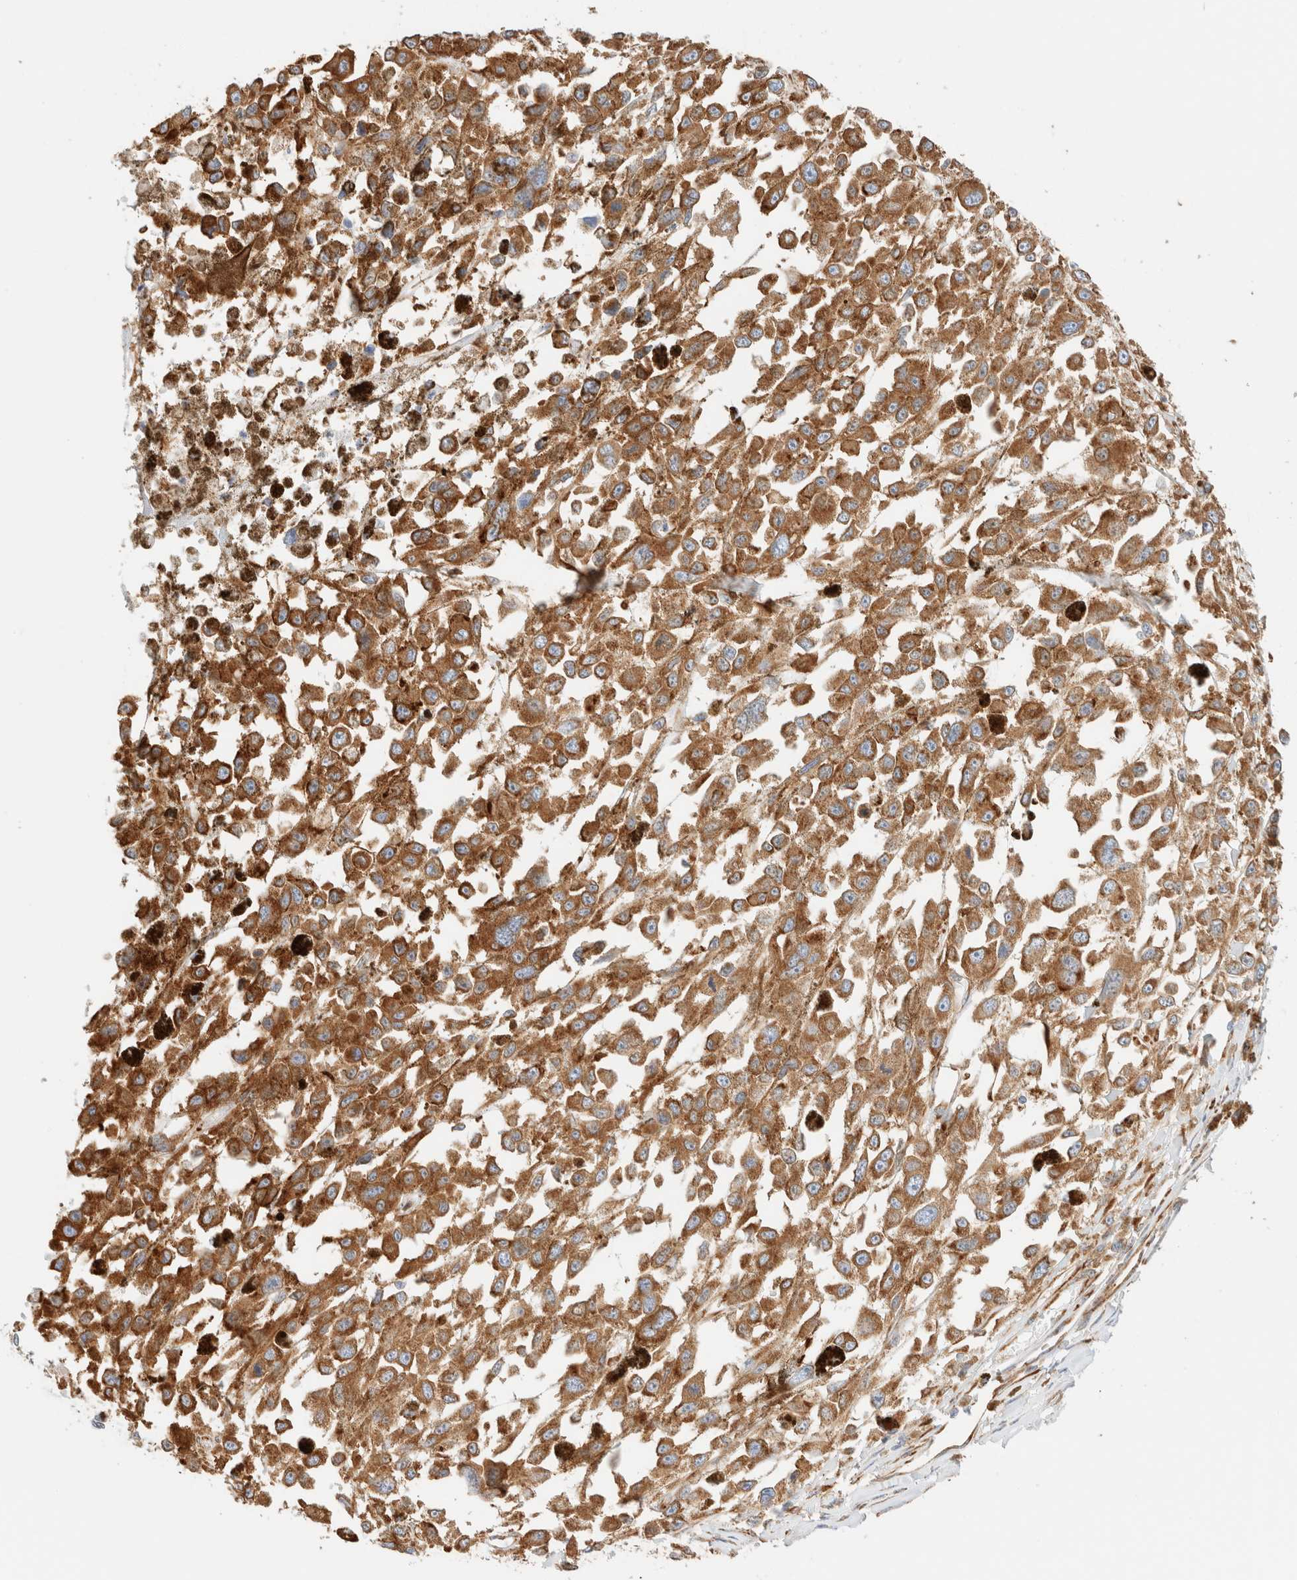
{"staining": {"intensity": "moderate", "quantity": ">75%", "location": "cytoplasmic/membranous"}, "tissue": "melanoma", "cell_type": "Tumor cells", "image_type": "cancer", "snomed": [{"axis": "morphology", "description": "Malignant melanoma, Metastatic site"}, {"axis": "topography", "description": "Lymph node"}], "caption": "IHC staining of melanoma, which exhibits medium levels of moderate cytoplasmic/membranous expression in about >75% of tumor cells indicating moderate cytoplasmic/membranous protein staining. The staining was performed using DAB (brown) for protein detection and nuclei were counterstained in hematoxylin (blue).", "gene": "ZC2HC1A", "patient": {"sex": "male", "age": 59}}